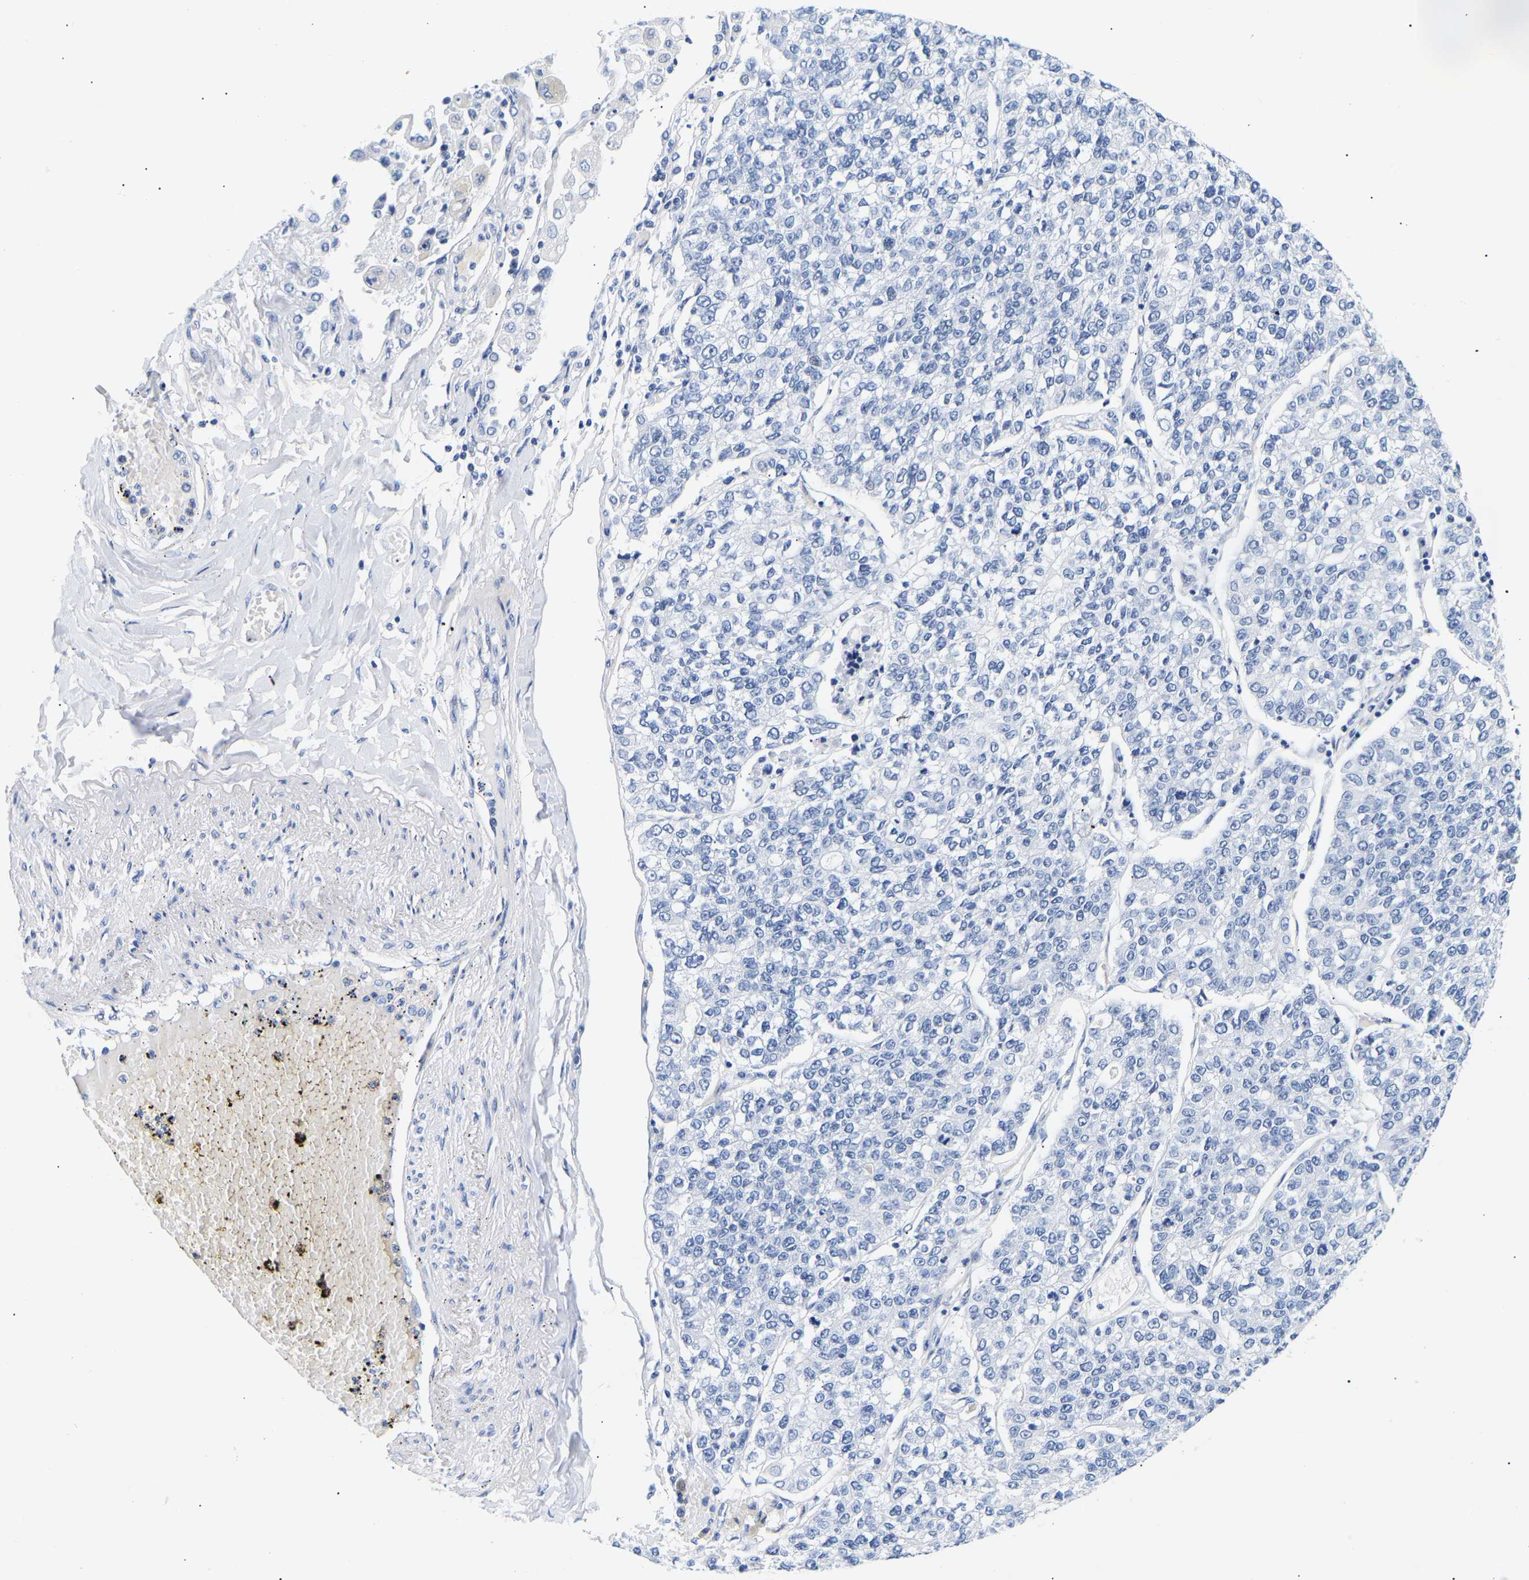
{"staining": {"intensity": "negative", "quantity": "none", "location": "none"}, "tissue": "lung cancer", "cell_type": "Tumor cells", "image_type": "cancer", "snomed": [{"axis": "morphology", "description": "Adenocarcinoma, NOS"}, {"axis": "topography", "description": "Lung"}], "caption": "Lung cancer stained for a protein using immunohistochemistry displays no staining tumor cells.", "gene": "SPINK2", "patient": {"sex": "male", "age": 49}}